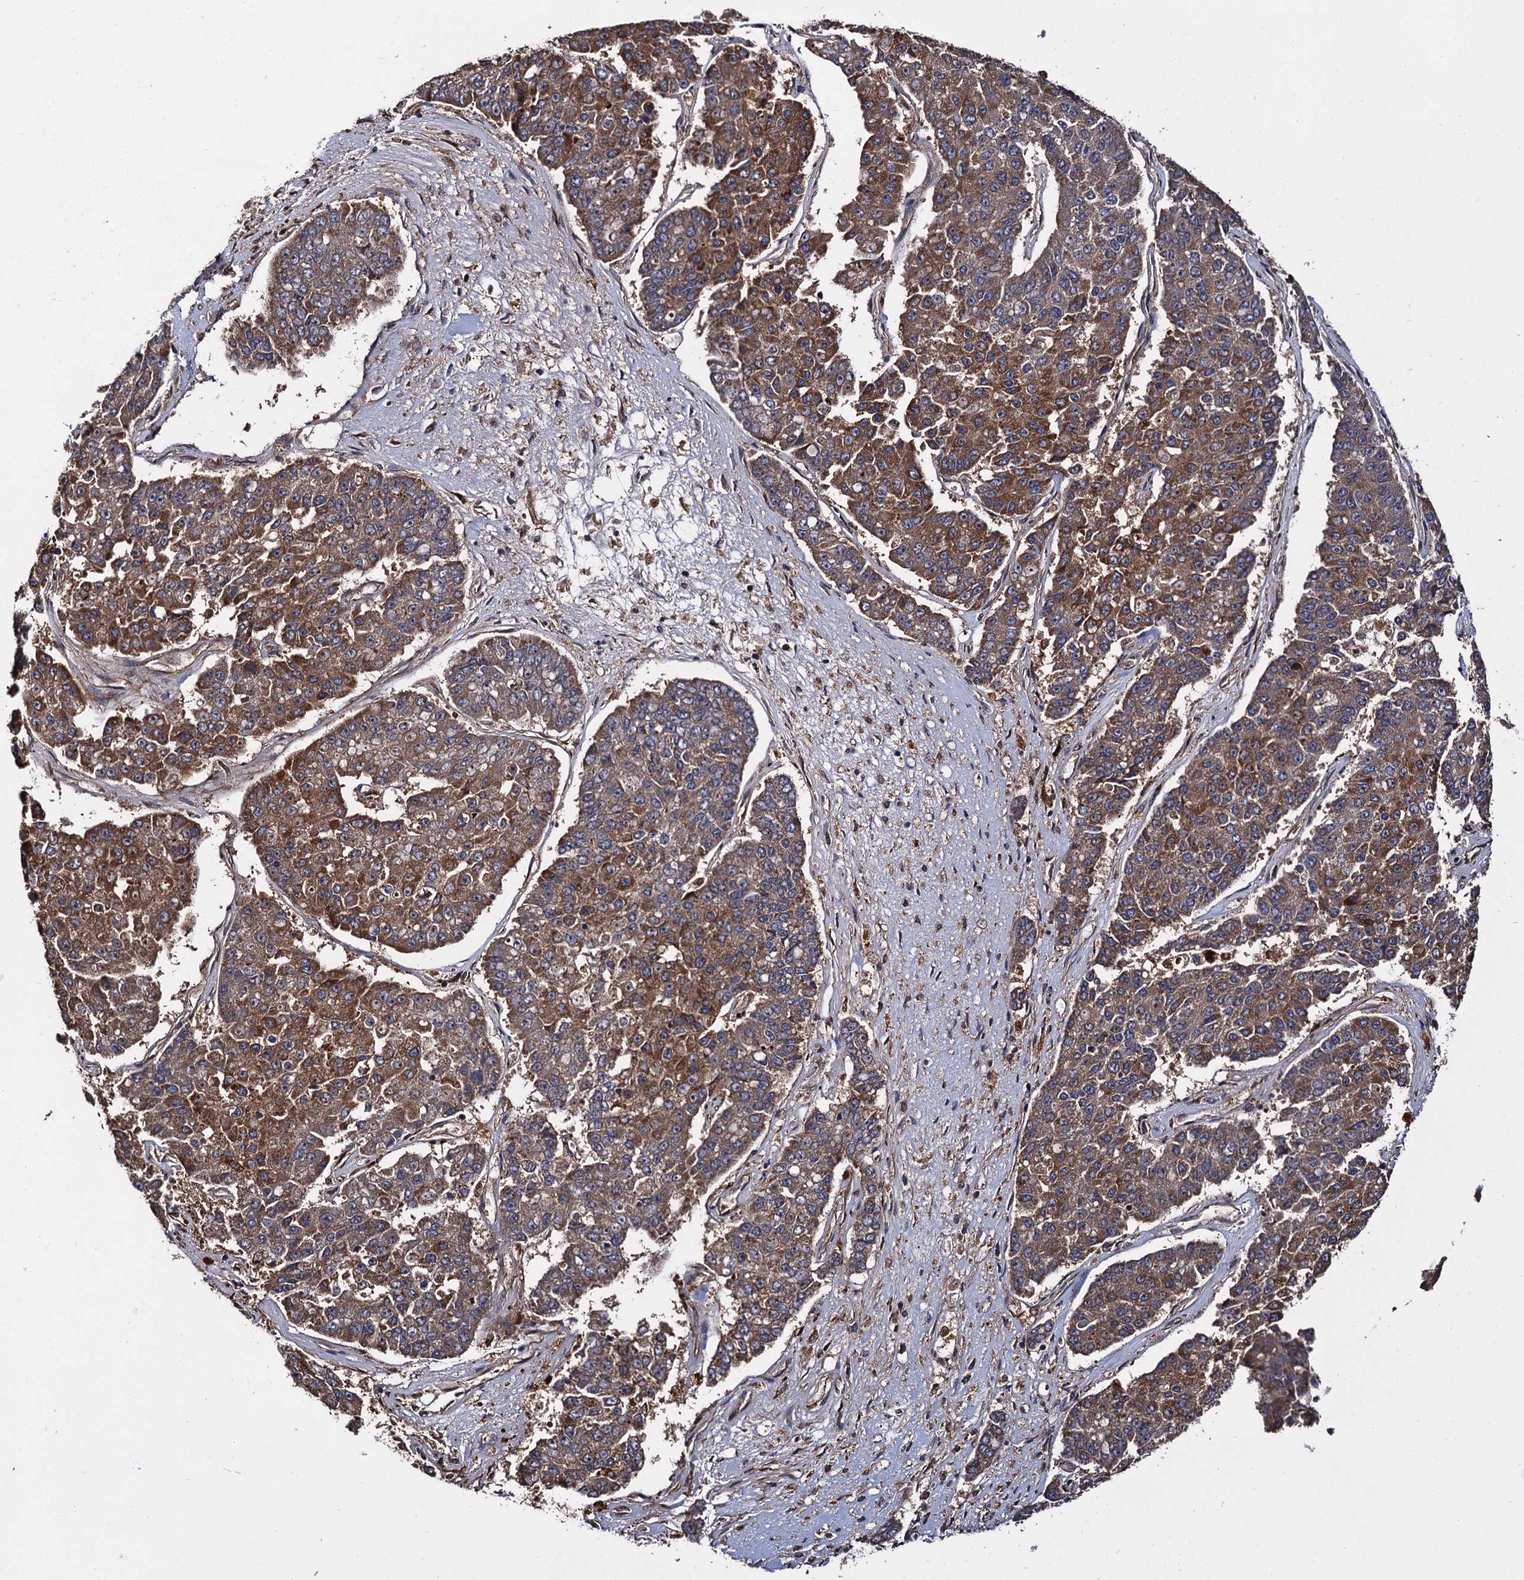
{"staining": {"intensity": "moderate", "quantity": ">75%", "location": "cytoplasmic/membranous"}, "tissue": "pancreatic cancer", "cell_type": "Tumor cells", "image_type": "cancer", "snomed": [{"axis": "morphology", "description": "Adenocarcinoma, NOS"}, {"axis": "topography", "description": "Pancreas"}], "caption": "Tumor cells reveal medium levels of moderate cytoplasmic/membranous positivity in about >75% of cells in human pancreatic cancer (adenocarcinoma).", "gene": "MIER2", "patient": {"sex": "male", "age": 50}}